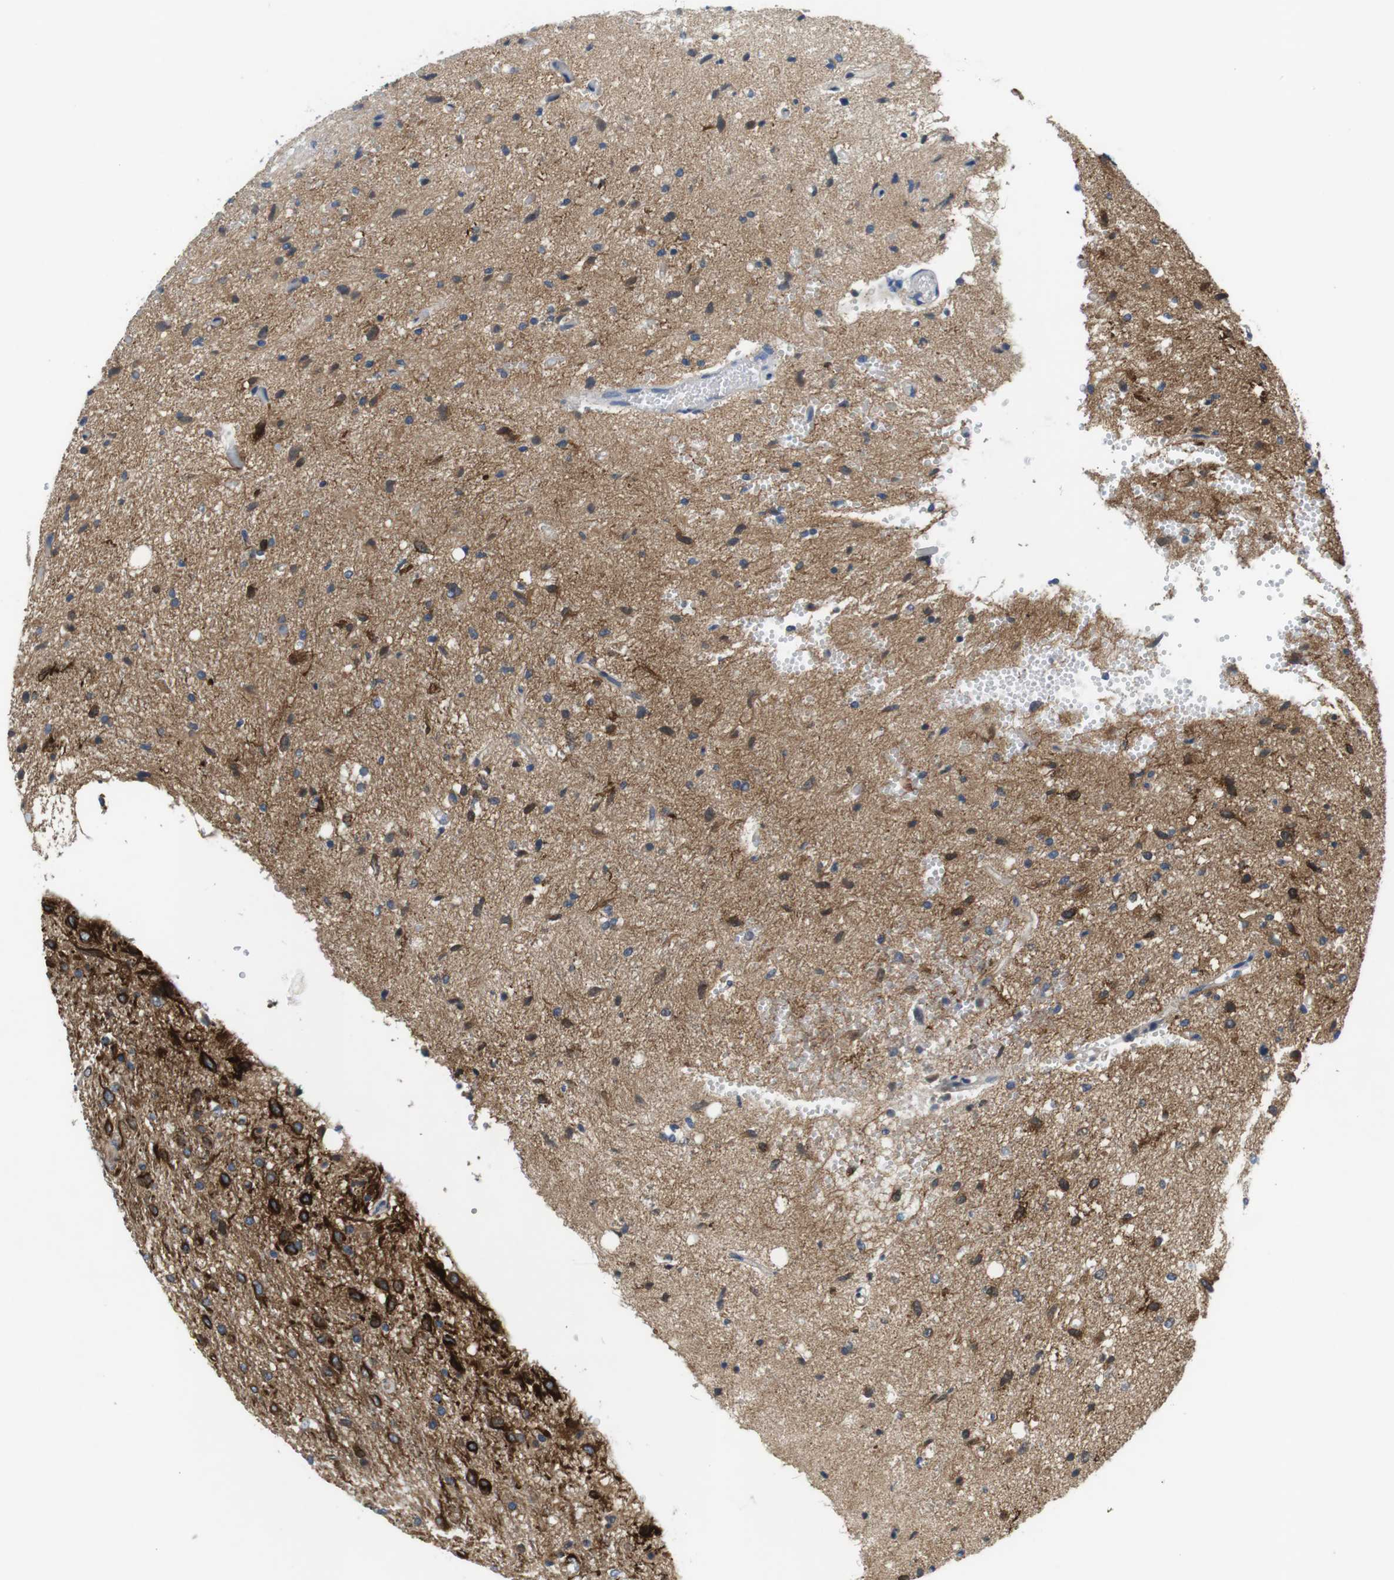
{"staining": {"intensity": "strong", "quantity": "25%-75%", "location": "cytoplasmic/membranous"}, "tissue": "glioma", "cell_type": "Tumor cells", "image_type": "cancer", "snomed": [{"axis": "morphology", "description": "Glioma, malignant, Low grade"}, {"axis": "topography", "description": "Brain"}], "caption": "Brown immunohistochemical staining in human low-grade glioma (malignant) exhibits strong cytoplasmic/membranous staining in approximately 25%-75% of tumor cells.", "gene": "DCLK1", "patient": {"sex": "male", "age": 77}}